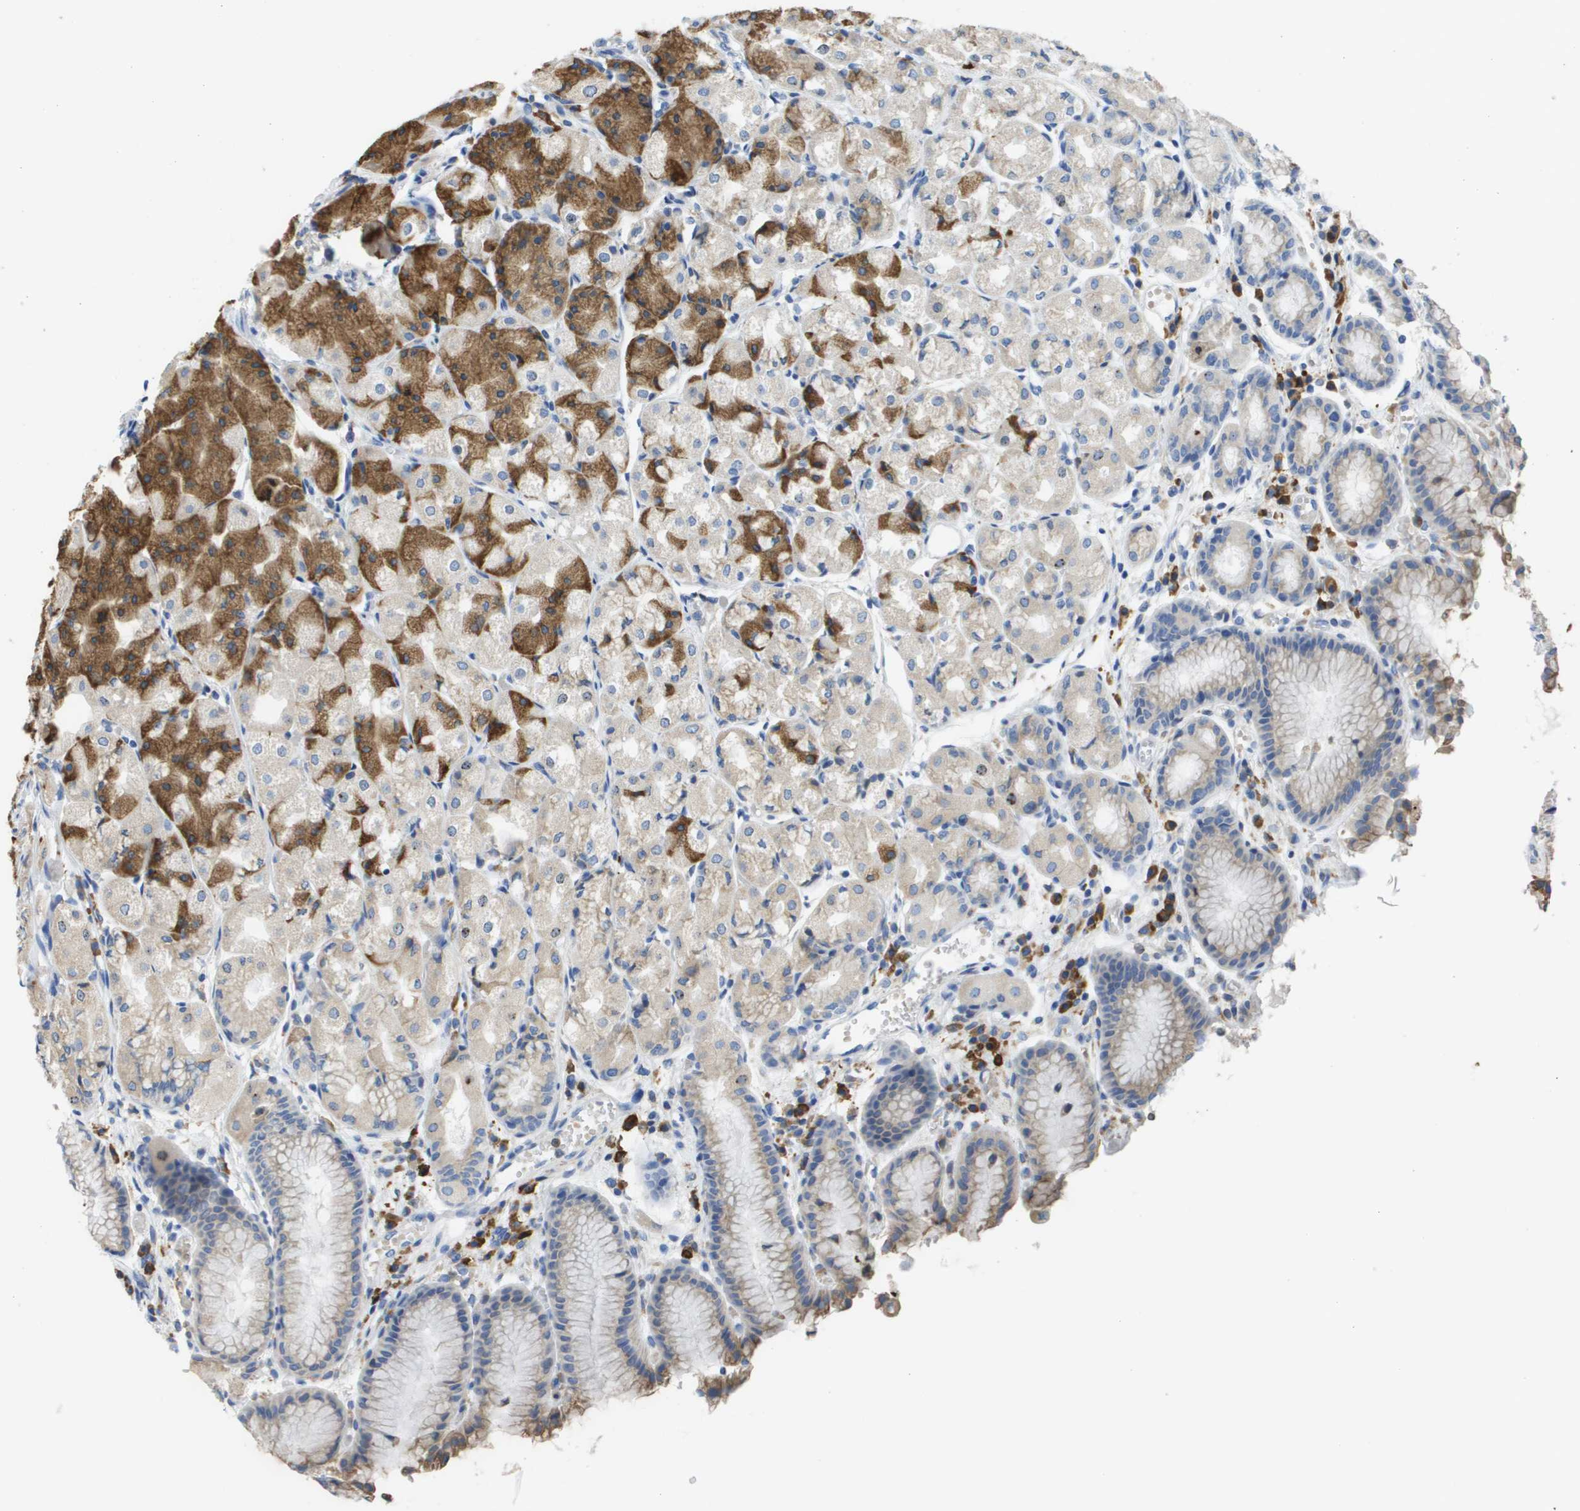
{"staining": {"intensity": "moderate", "quantity": "25%-75%", "location": "cytoplasmic/membranous"}, "tissue": "stomach", "cell_type": "Glandular cells", "image_type": "normal", "snomed": [{"axis": "morphology", "description": "Normal tissue, NOS"}, {"axis": "topography", "description": "Stomach, upper"}], "caption": "Glandular cells reveal medium levels of moderate cytoplasmic/membranous expression in approximately 25%-75% of cells in benign human stomach.", "gene": "SDR42E1", "patient": {"sex": "male", "age": 72}}